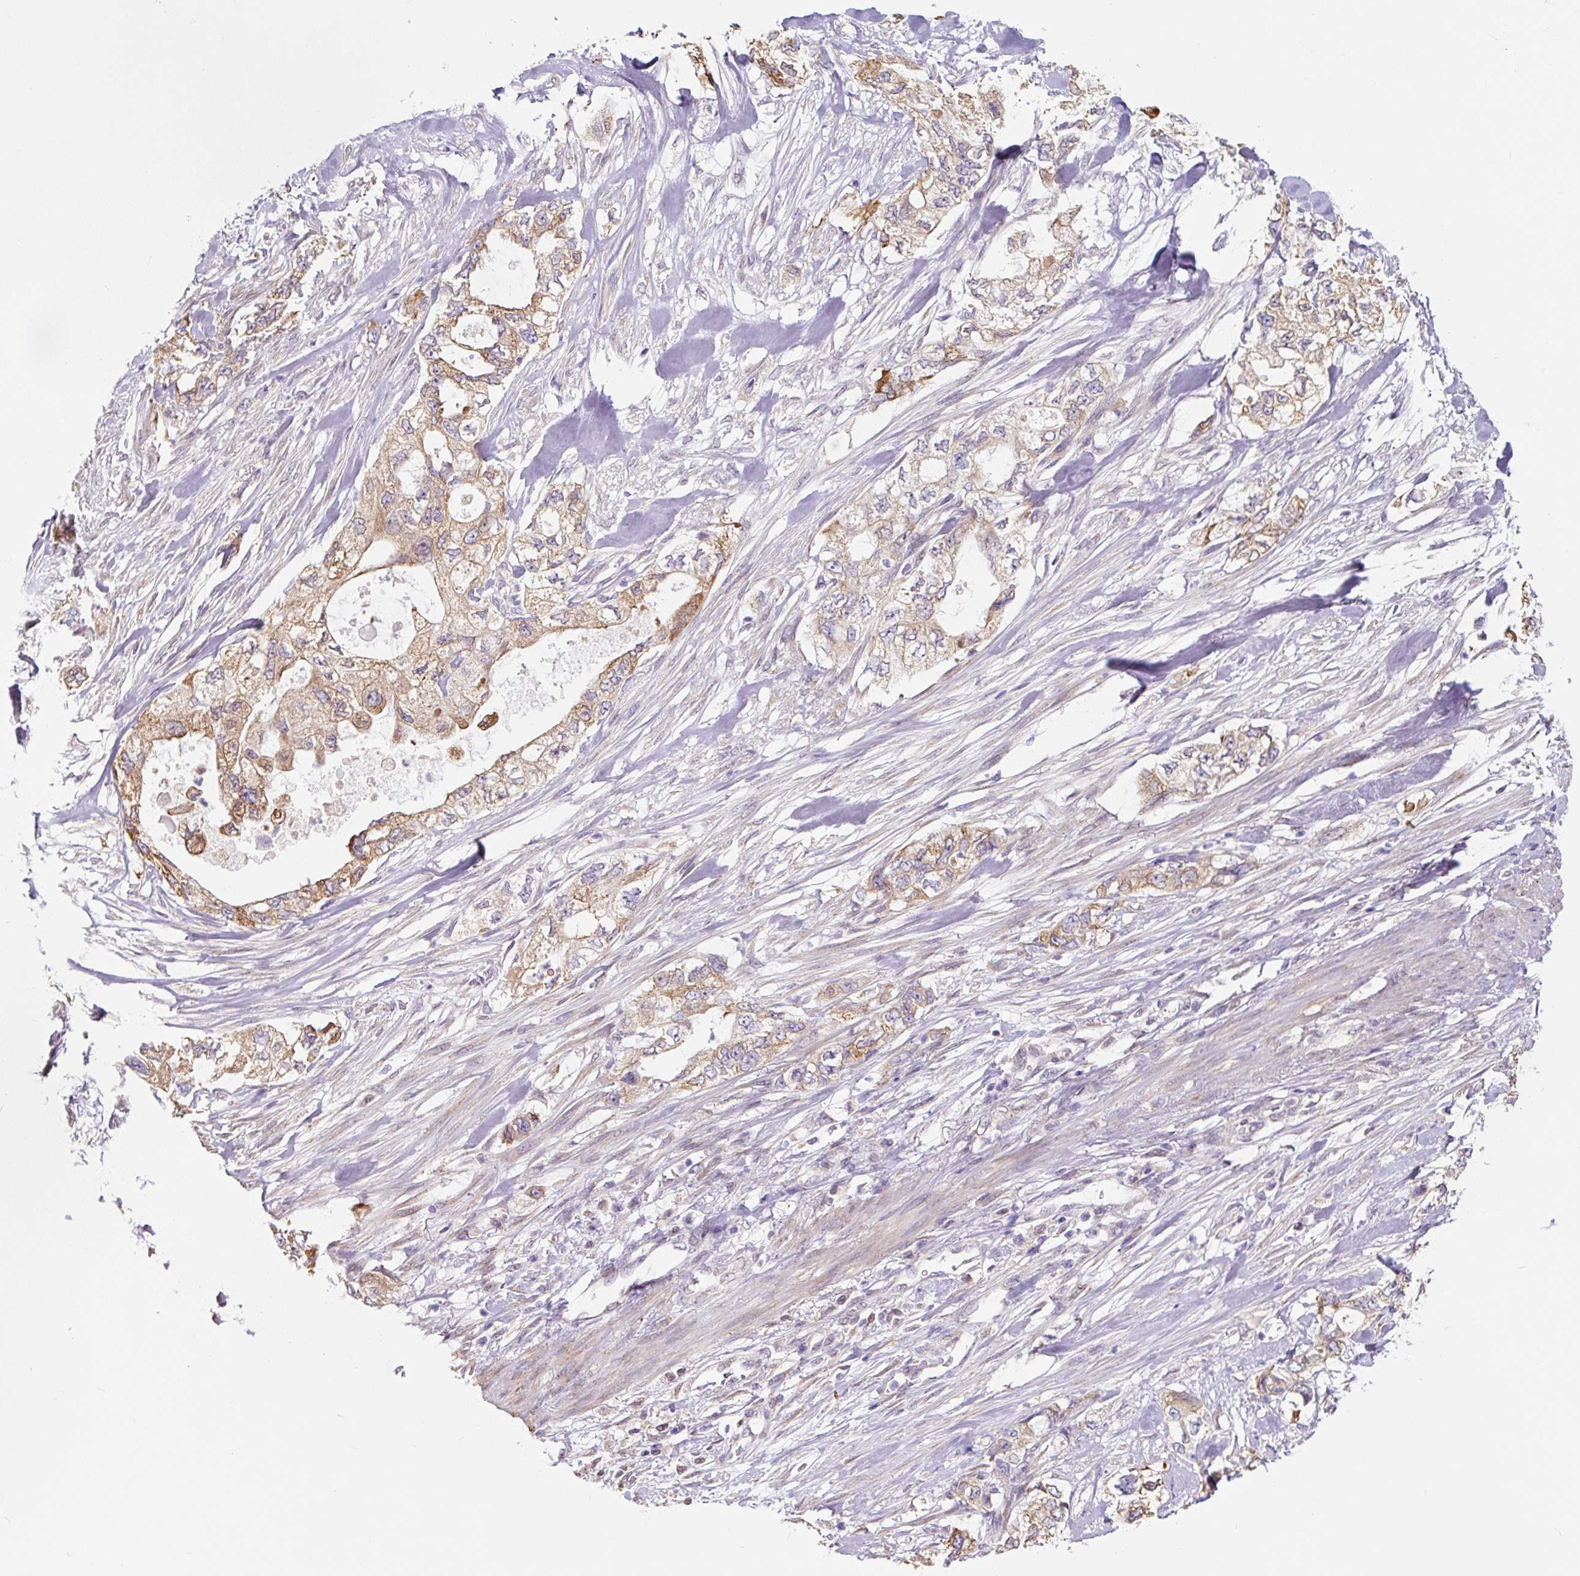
{"staining": {"intensity": "moderate", "quantity": "25%-75%", "location": "cytoplasmic/membranous"}, "tissue": "pancreatic cancer", "cell_type": "Tumor cells", "image_type": "cancer", "snomed": [{"axis": "morphology", "description": "Adenocarcinoma, NOS"}, {"axis": "topography", "description": "Pancreas"}], "caption": "The micrograph exhibits immunohistochemical staining of pancreatic cancer (adenocarcinoma). There is moderate cytoplasmic/membranous positivity is present in about 25%-75% of tumor cells.", "gene": "ASRGL1", "patient": {"sex": "female", "age": 73}}